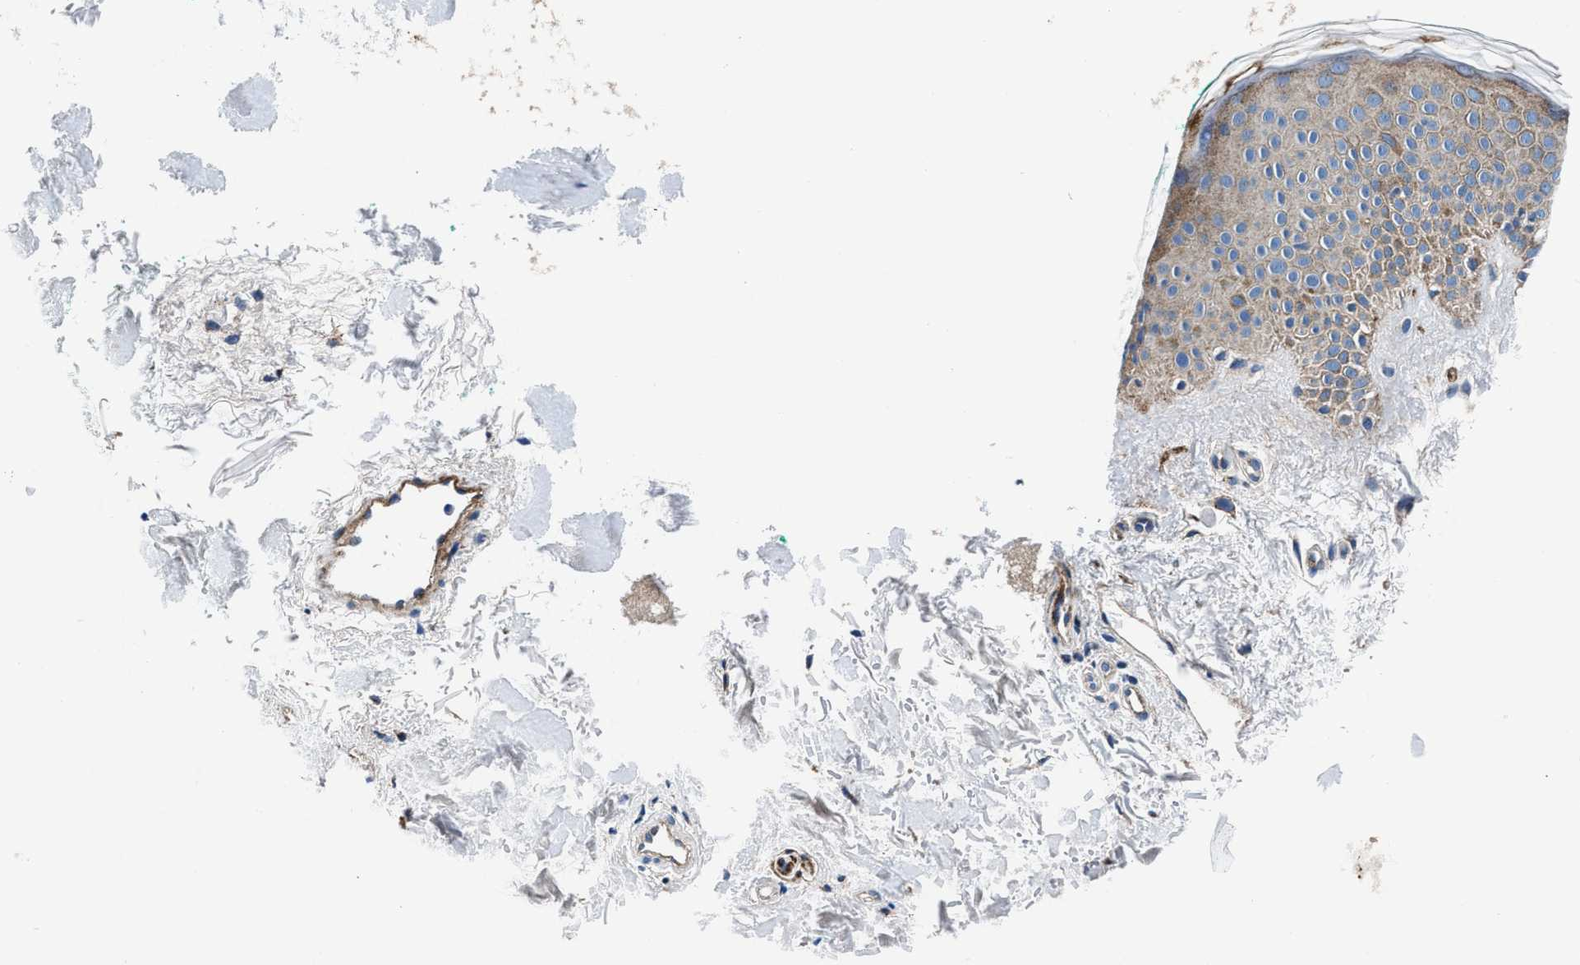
{"staining": {"intensity": "weak", "quantity": "25%-75%", "location": "cytoplasmic/membranous"}, "tissue": "skin", "cell_type": "Fibroblasts", "image_type": "normal", "snomed": [{"axis": "morphology", "description": "Normal tissue, NOS"}, {"axis": "topography", "description": "Skin"}], "caption": "Protein expression analysis of normal human skin reveals weak cytoplasmic/membranous positivity in about 25%-75% of fibroblasts.", "gene": "DAG1", "patient": {"sex": "male", "age": 71}}